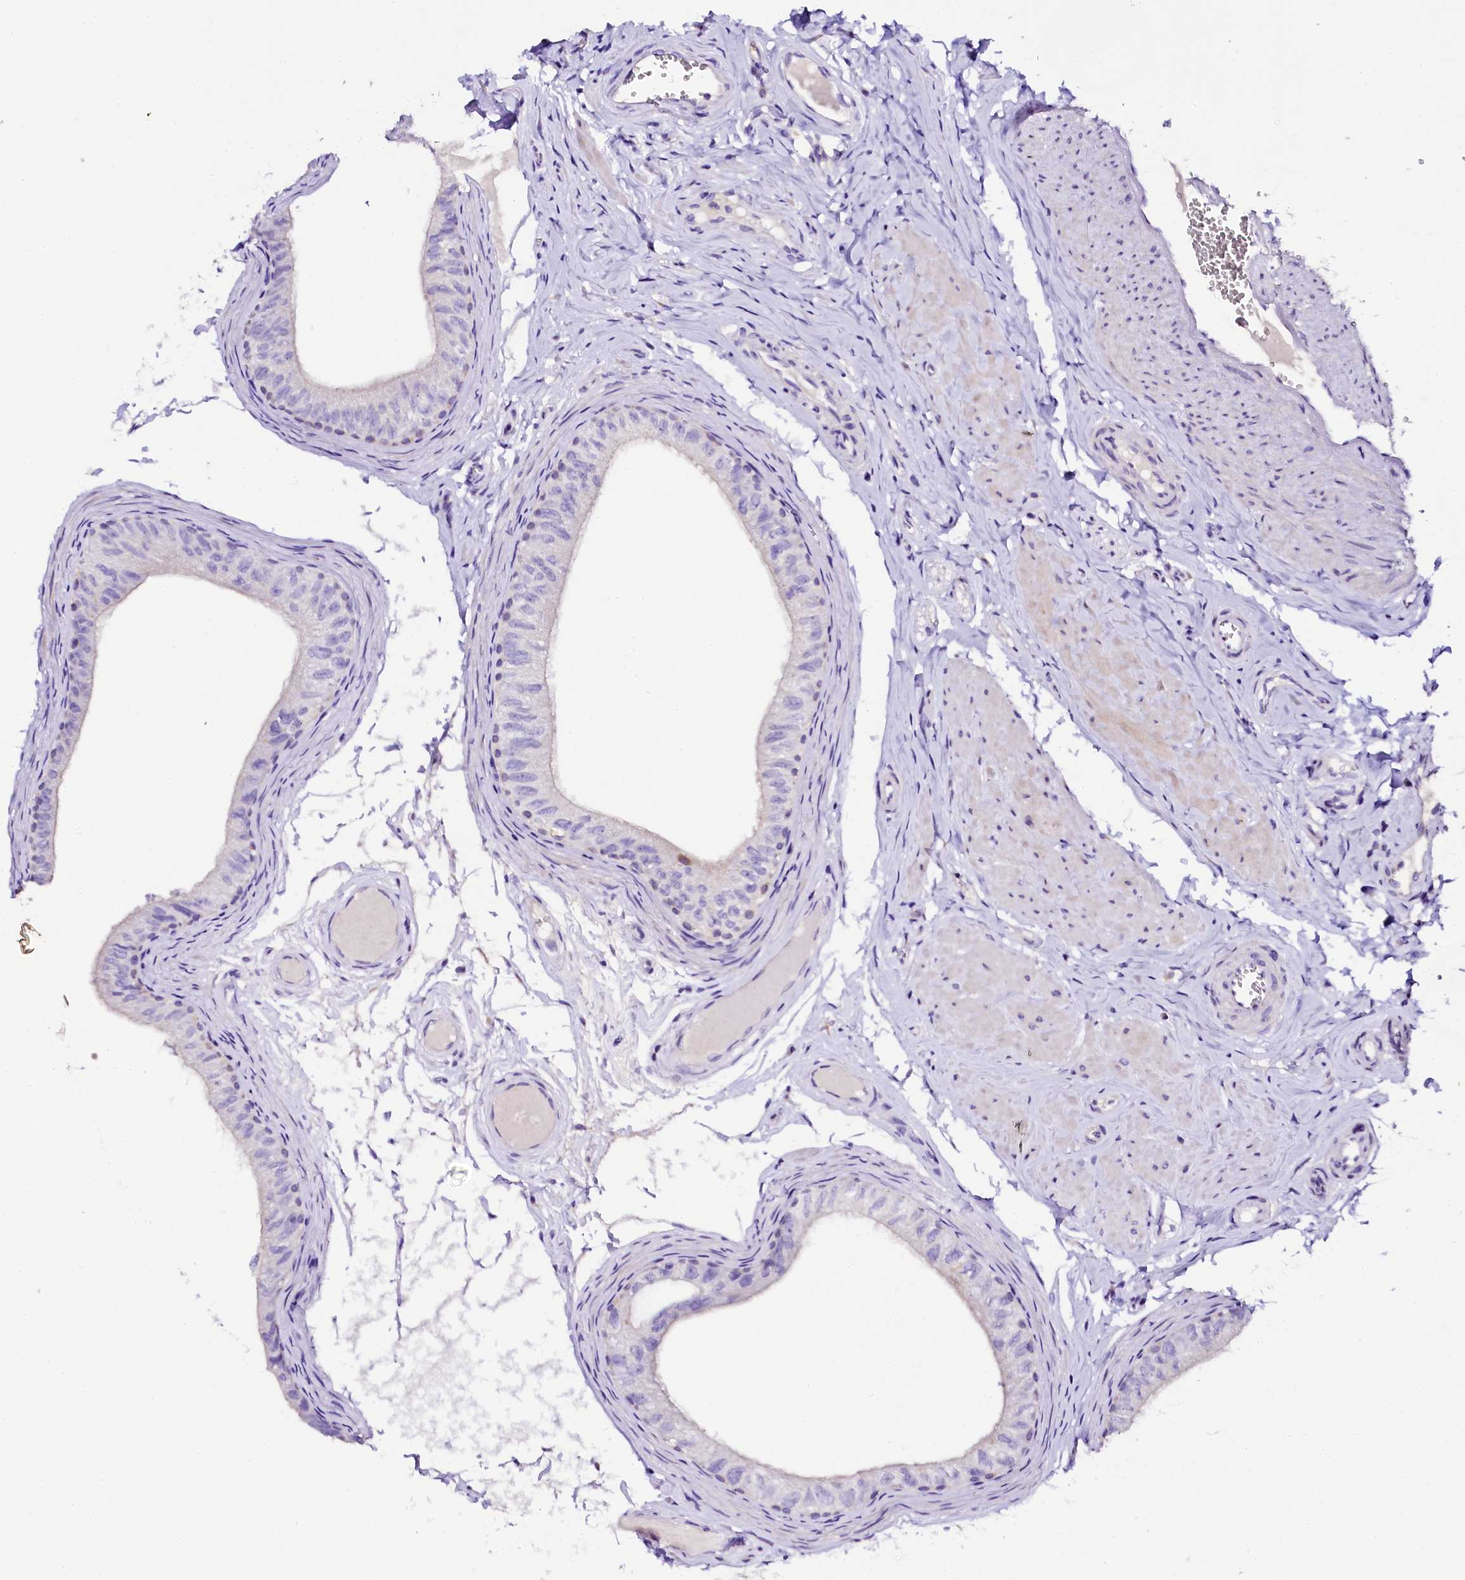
{"staining": {"intensity": "negative", "quantity": "none", "location": "none"}, "tissue": "epididymis", "cell_type": "Glandular cells", "image_type": "normal", "snomed": [{"axis": "morphology", "description": "Normal tissue, NOS"}, {"axis": "topography", "description": "Epididymis"}], "caption": "Immunohistochemical staining of normal epididymis exhibits no significant positivity in glandular cells.", "gene": "NAA16", "patient": {"sex": "male", "age": 42}}